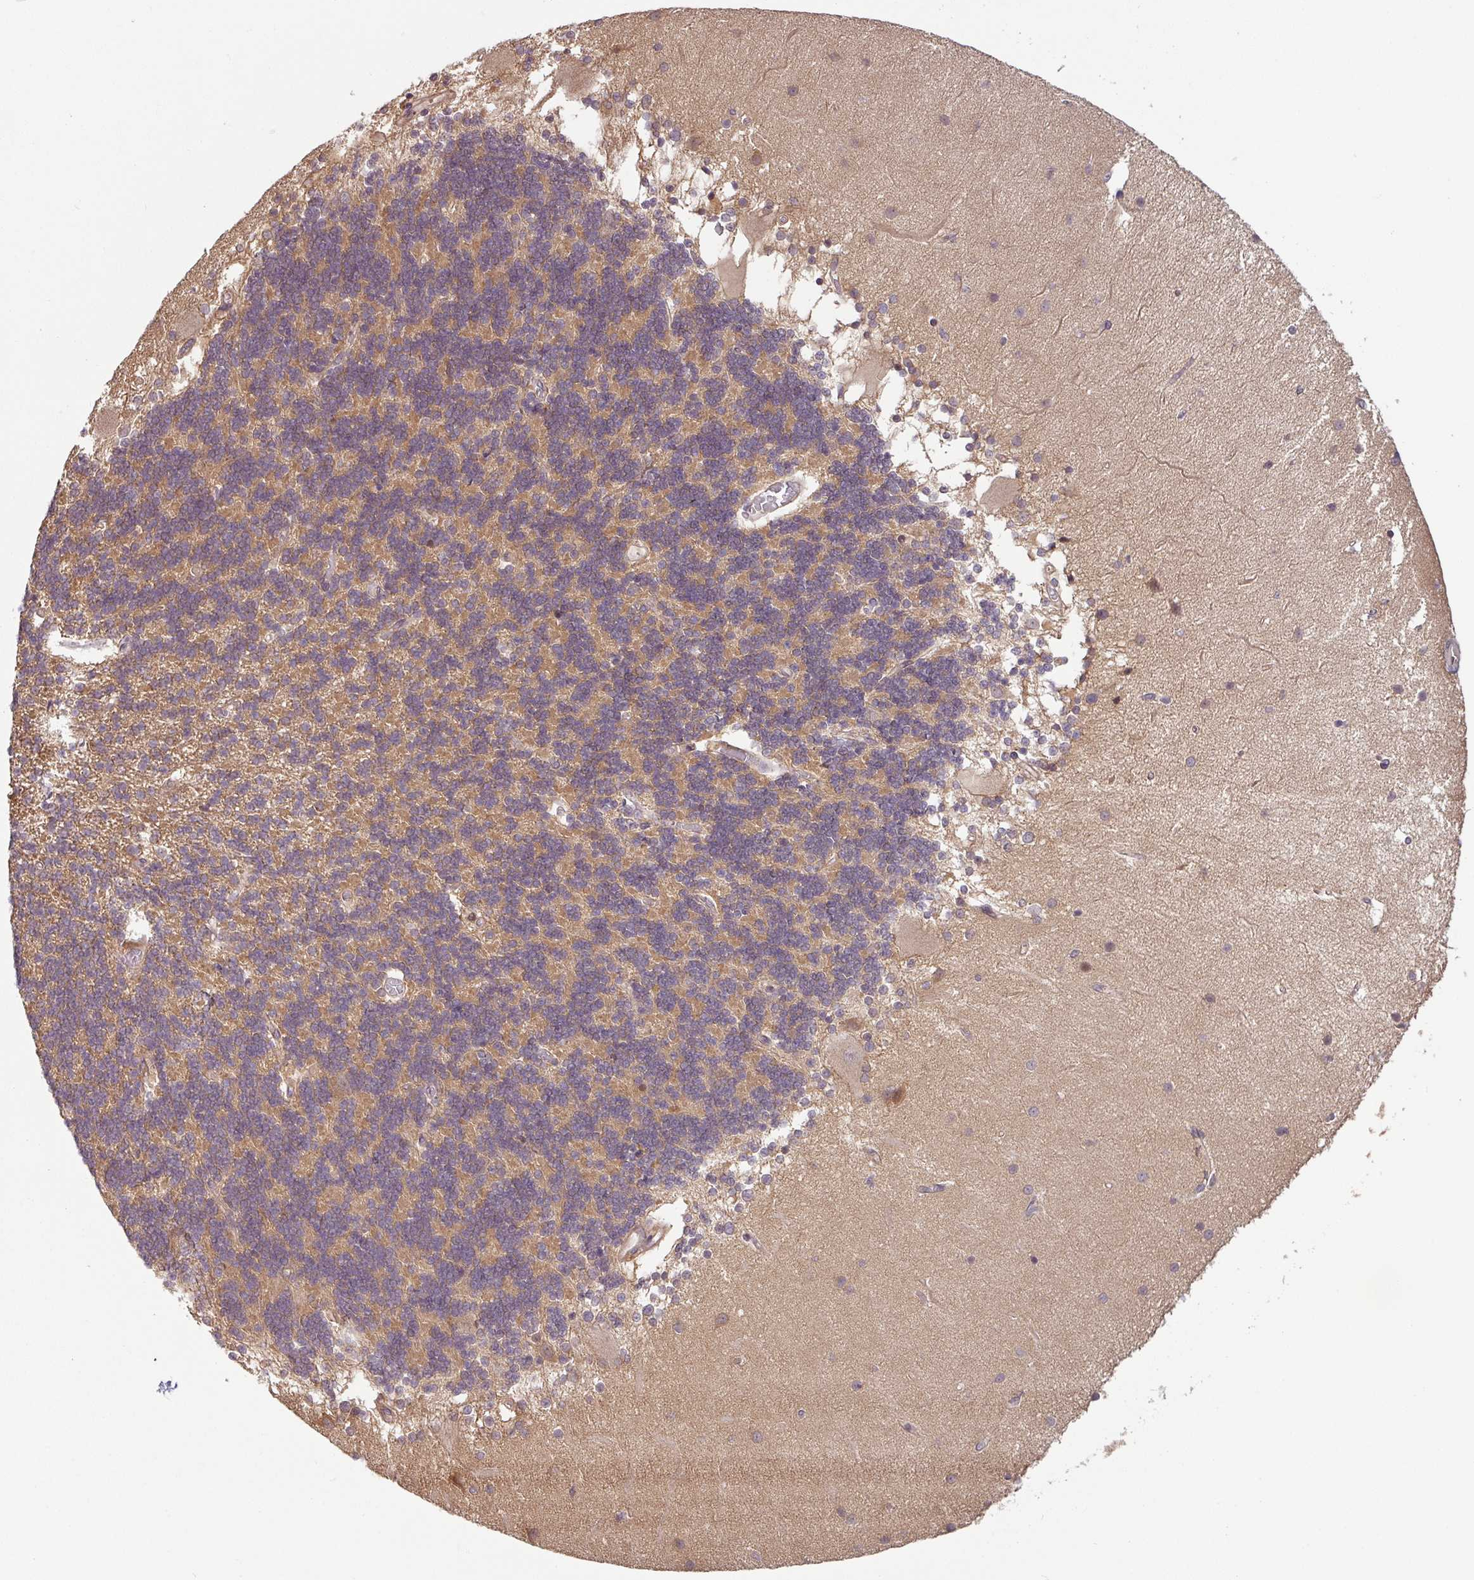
{"staining": {"intensity": "moderate", "quantity": "25%-75%", "location": "cytoplasmic/membranous"}, "tissue": "cerebellum", "cell_type": "Cells in granular layer", "image_type": "normal", "snomed": [{"axis": "morphology", "description": "Normal tissue, NOS"}, {"axis": "topography", "description": "Cerebellum"}], "caption": "Immunohistochemical staining of benign cerebellum reveals moderate cytoplasmic/membranous protein staining in approximately 25%-75% of cells in granular layer.", "gene": "SHB", "patient": {"sex": "female", "age": 54}}